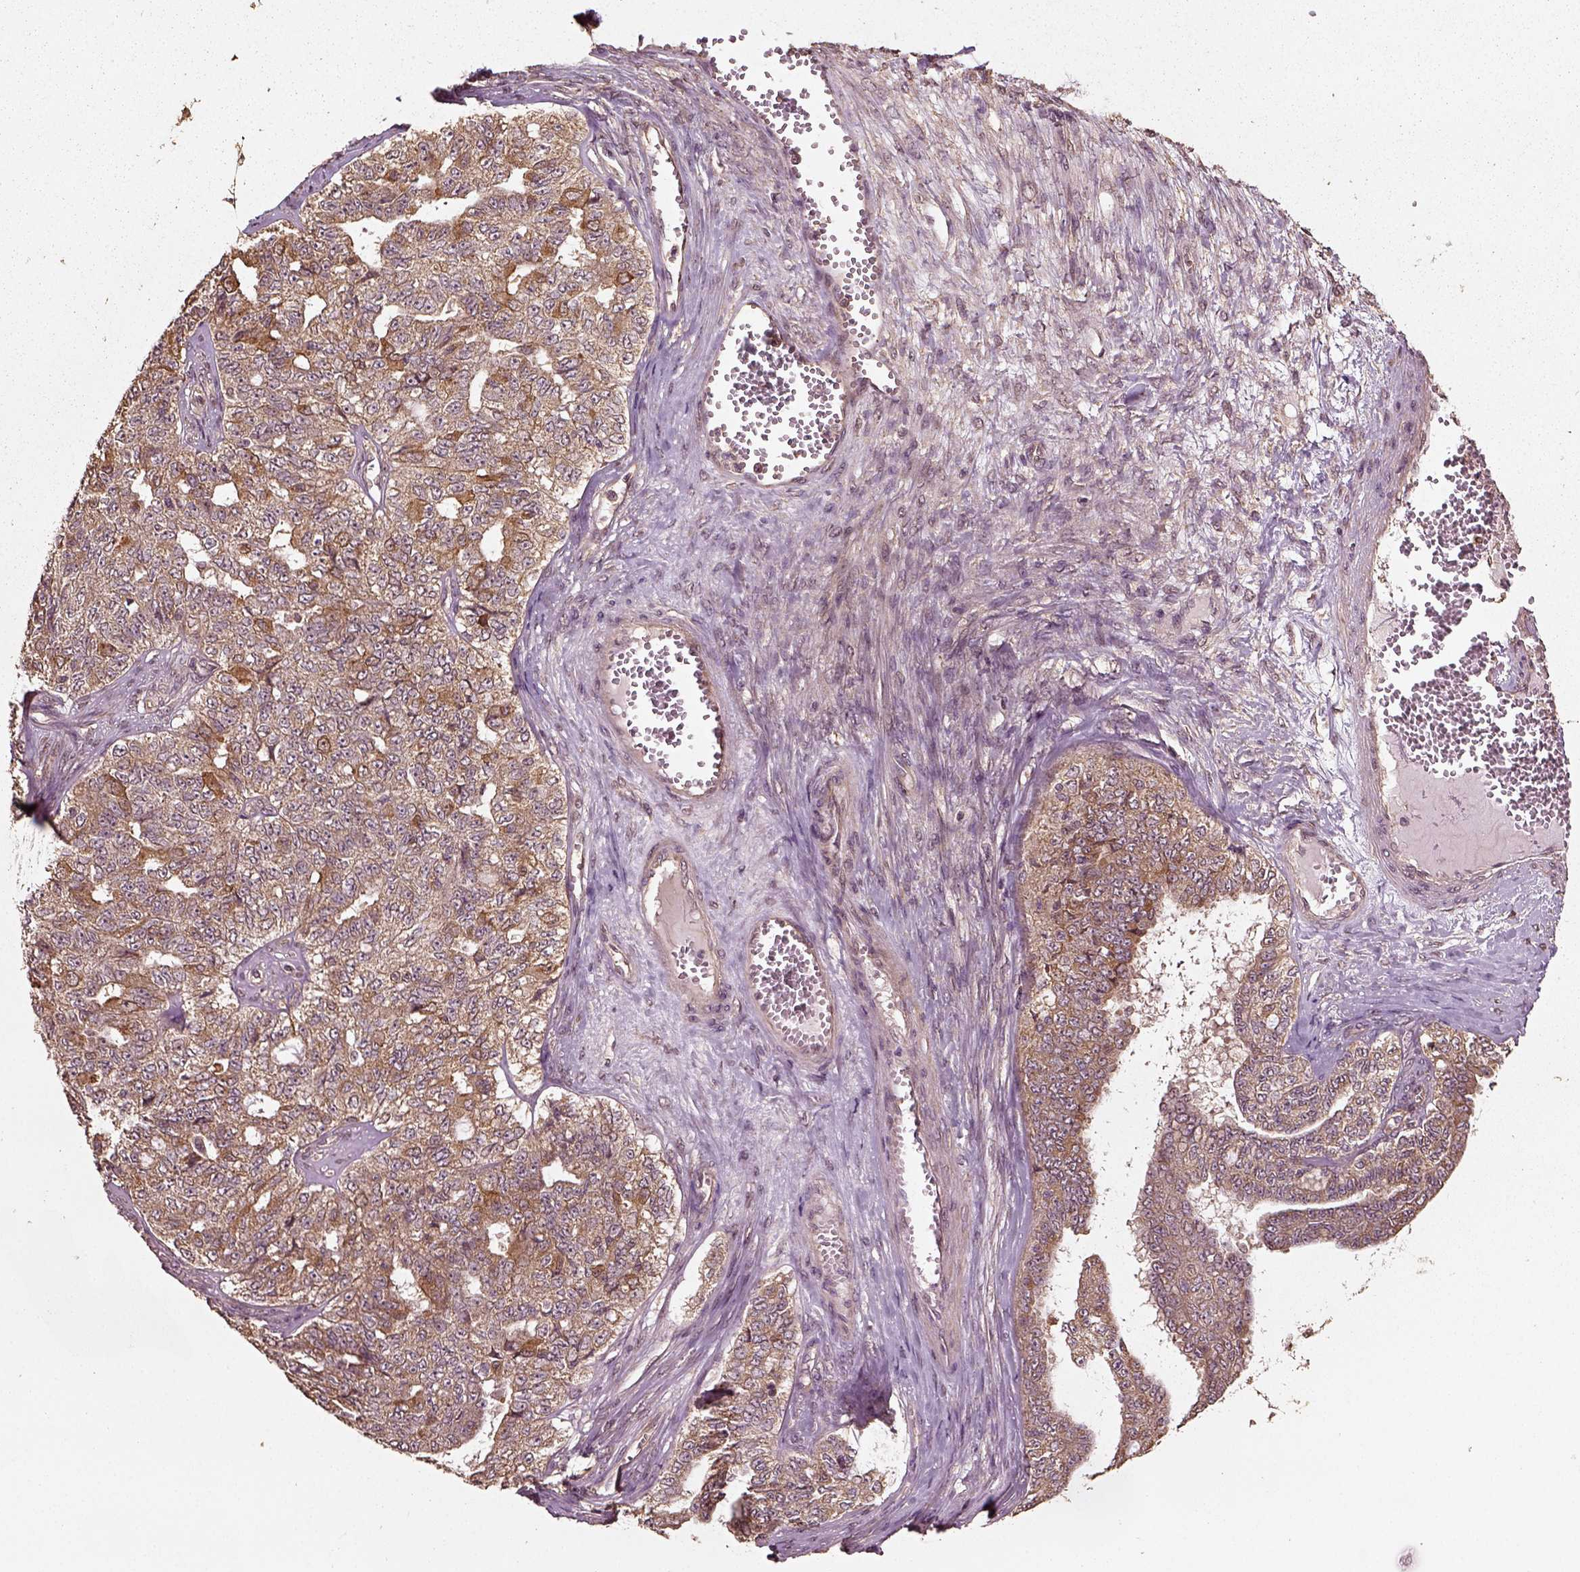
{"staining": {"intensity": "moderate", "quantity": "<25%", "location": "cytoplasmic/membranous"}, "tissue": "ovarian cancer", "cell_type": "Tumor cells", "image_type": "cancer", "snomed": [{"axis": "morphology", "description": "Cystadenocarcinoma, serous, NOS"}, {"axis": "topography", "description": "Ovary"}], "caption": "Human ovarian cancer (serous cystadenocarcinoma) stained with a protein marker reveals moderate staining in tumor cells.", "gene": "ERV3-1", "patient": {"sex": "female", "age": 71}}